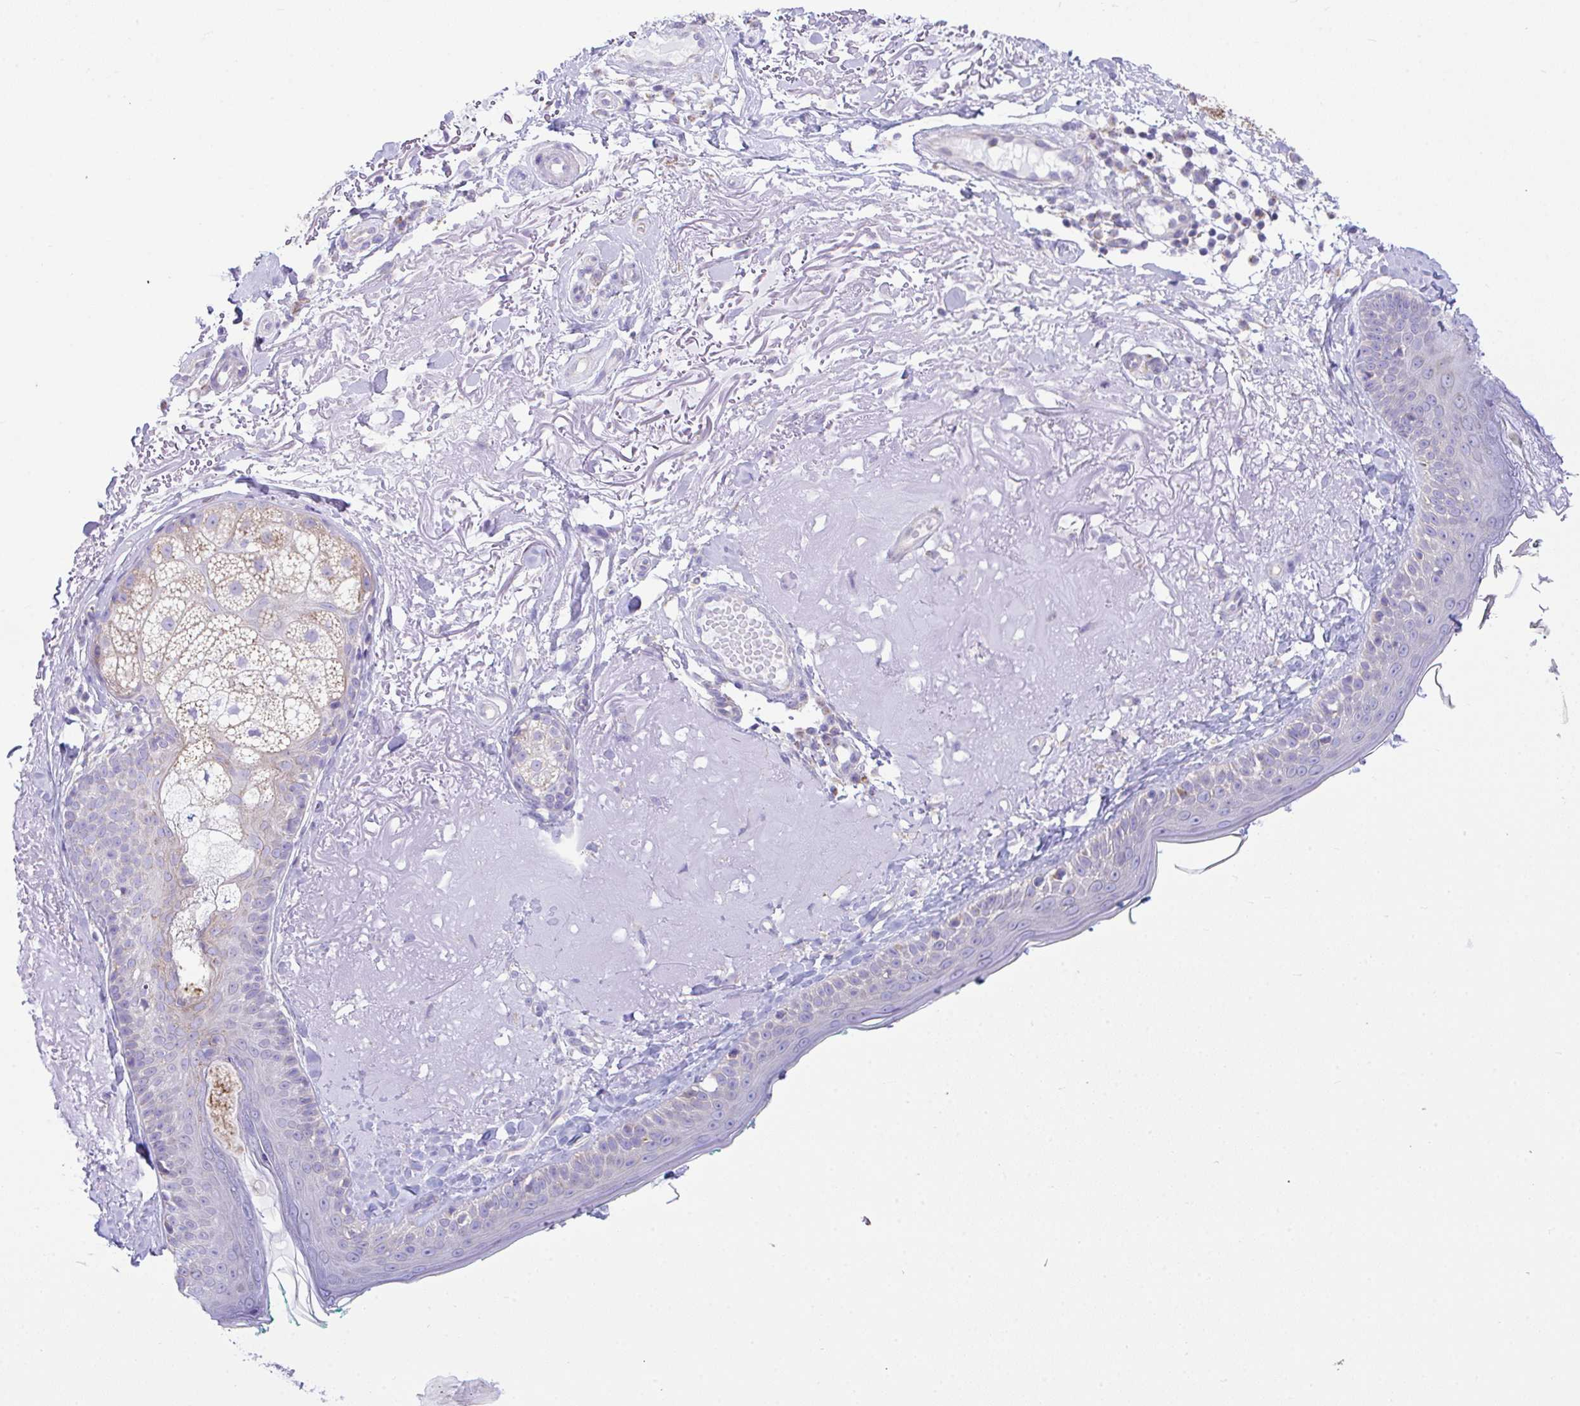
{"staining": {"intensity": "negative", "quantity": "none", "location": "none"}, "tissue": "skin", "cell_type": "Fibroblasts", "image_type": "normal", "snomed": [{"axis": "morphology", "description": "Normal tissue, NOS"}, {"axis": "topography", "description": "Skin"}], "caption": "This is an IHC image of normal human skin. There is no staining in fibroblasts.", "gene": "NLRP8", "patient": {"sex": "male", "age": 73}}